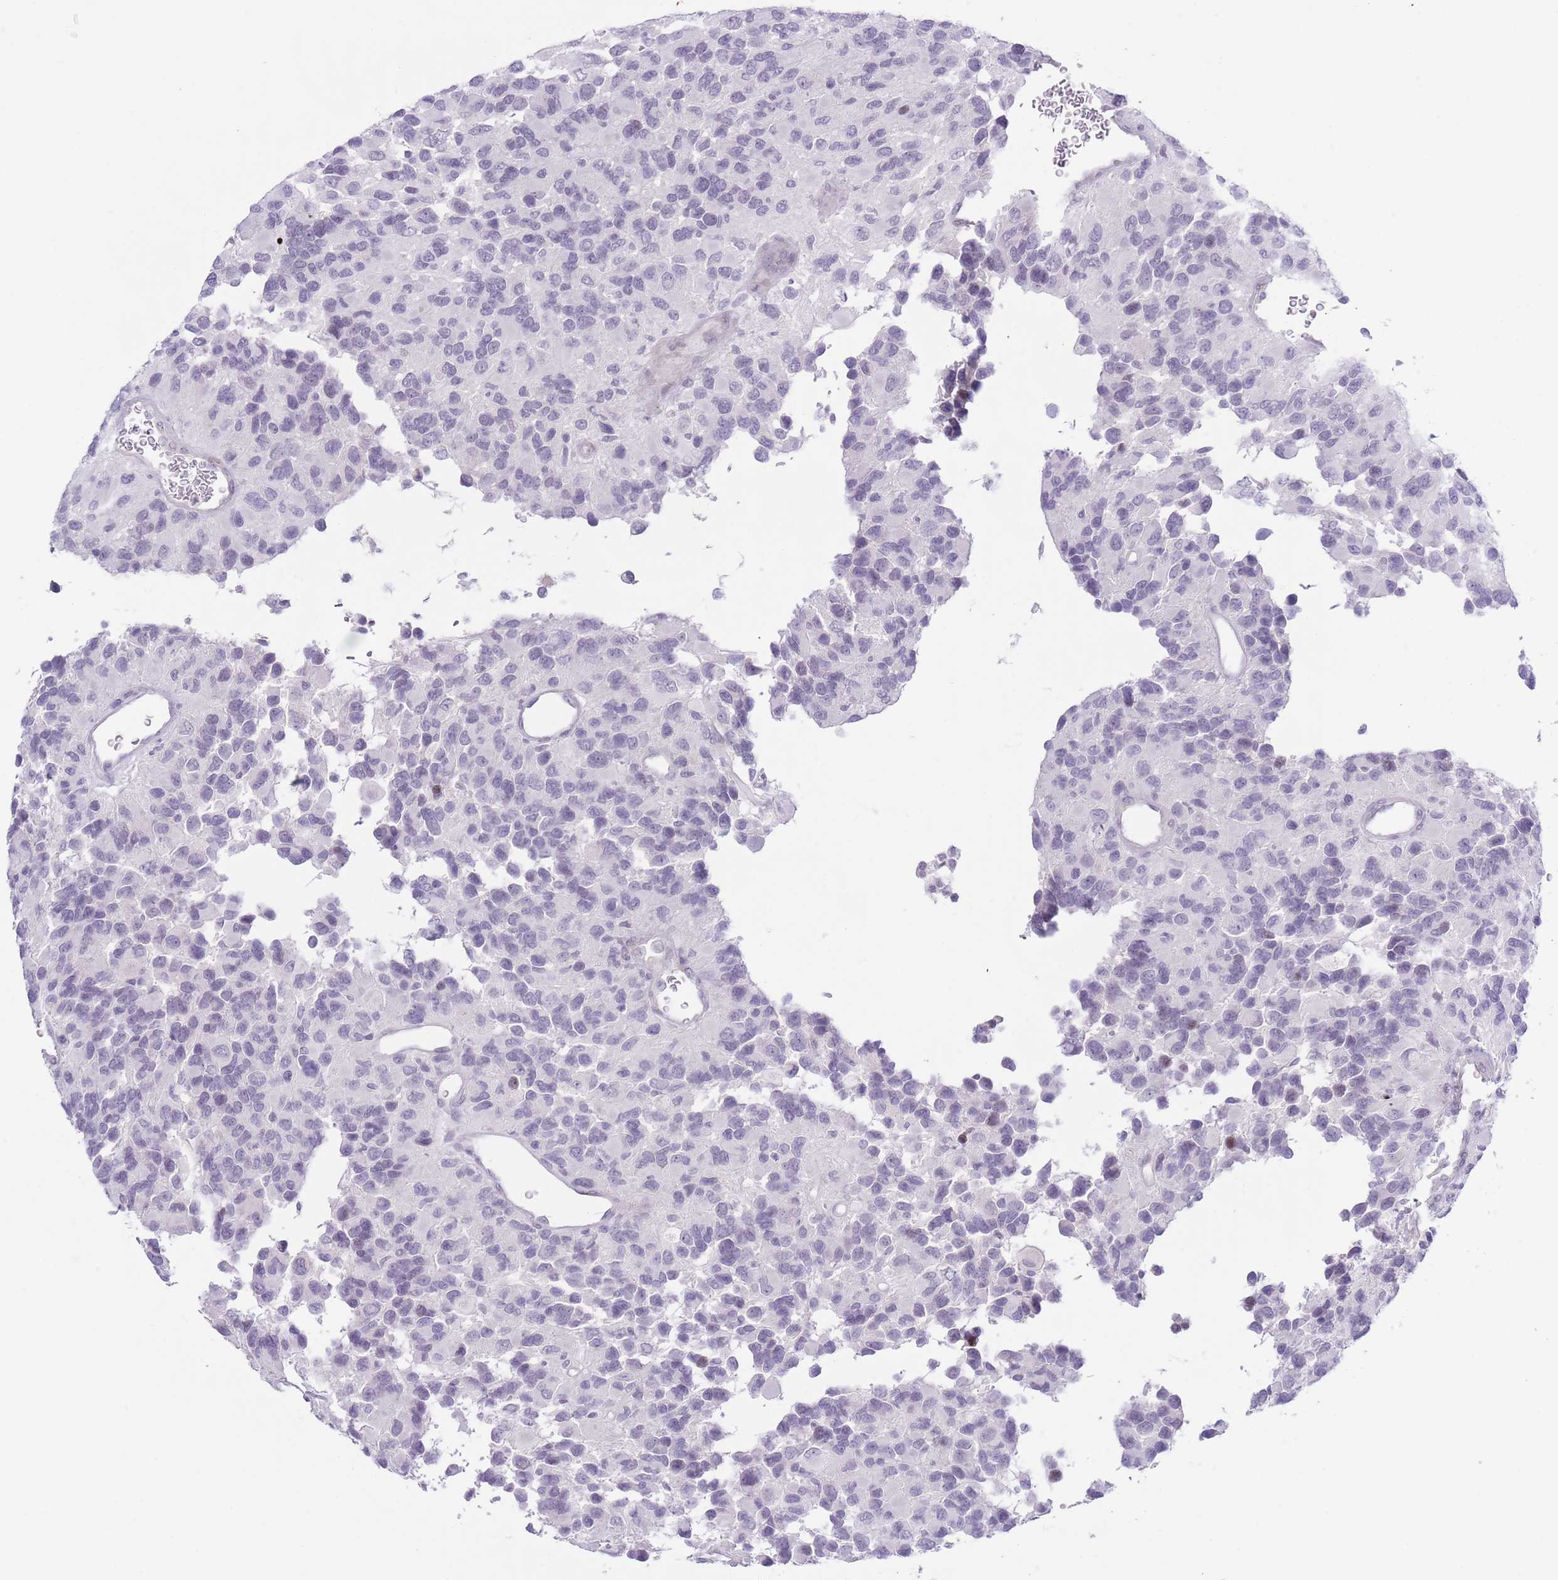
{"staining": {"intensity": "negative", "quantity": "none", "location": "none"}, "tissue": "glioma", "cell_type": "Tumor cells", "image_type": "cancer", "snomed": [{"axis": "morphology", "description": "Glioma, malignant, High grade"}, {"axis": "topography", "description": "Brain"}], "caption": "This photomicrograph is of glioma stained with immunohistochemistry (IHC) to label a protein in brown with the nuclei are counter-stained blue. There is no expression in tumor cells.", "gene": "MFSD10", "patient": {"sex": "male", "age": 77}}